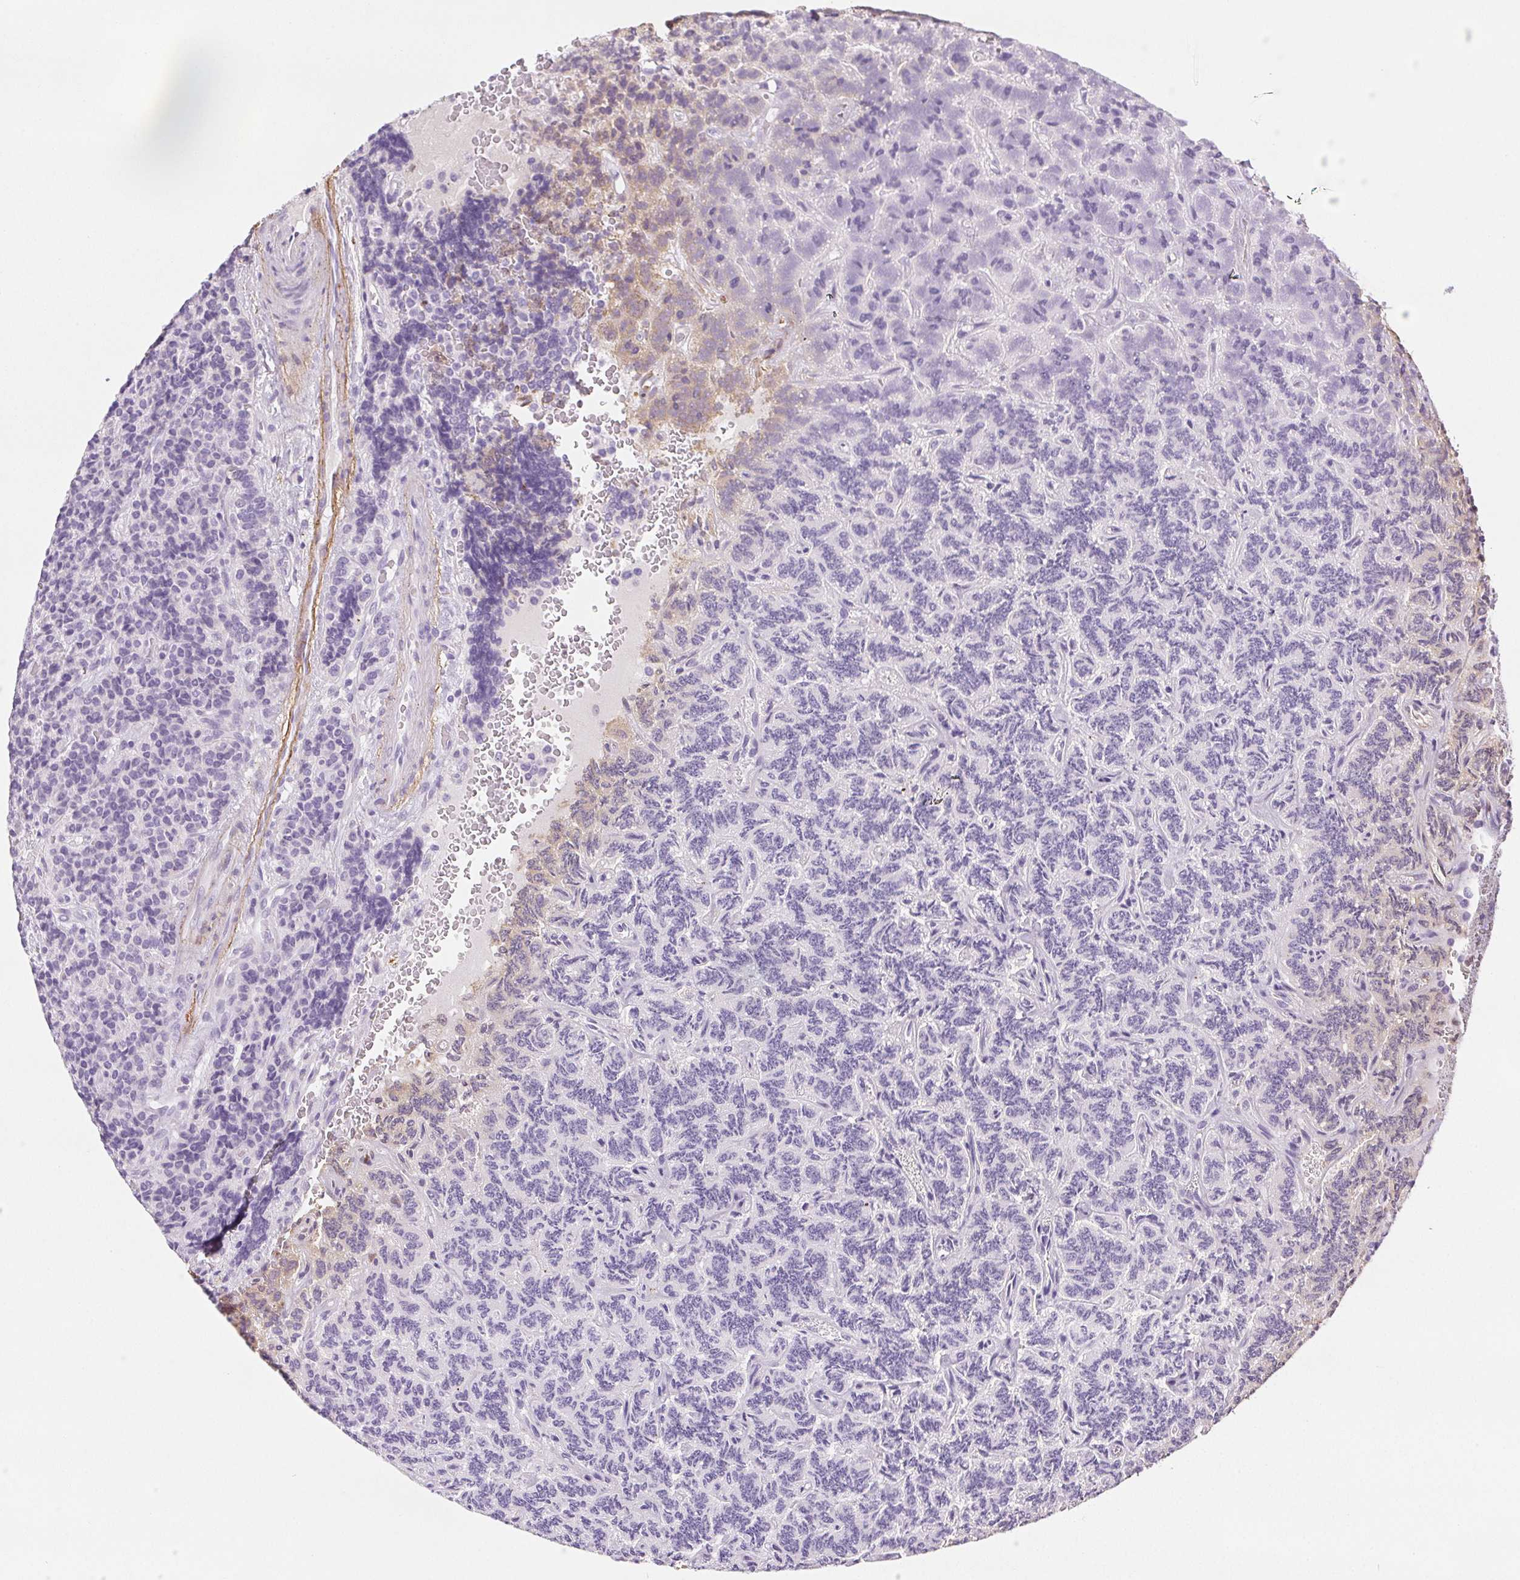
{"staining": {"intensity": "weak", "quantity": "<25%", "location": "cytoplasmic/membranous"}, "tissue": "carcinoid", "cell_type": "Tumor cells", "image_type": "cancer", "snomed": [{"axis": "morphology", "description": "Carcinoid, malignant, NOS"}, {"axis": "topography", "description": "Pancreas"}], "caption": "The histopathology image reveals no staining of tumor cells in carcinoid (malignant).", "gene": "VTN", "patient": {"sex": "male", "age": 36}}